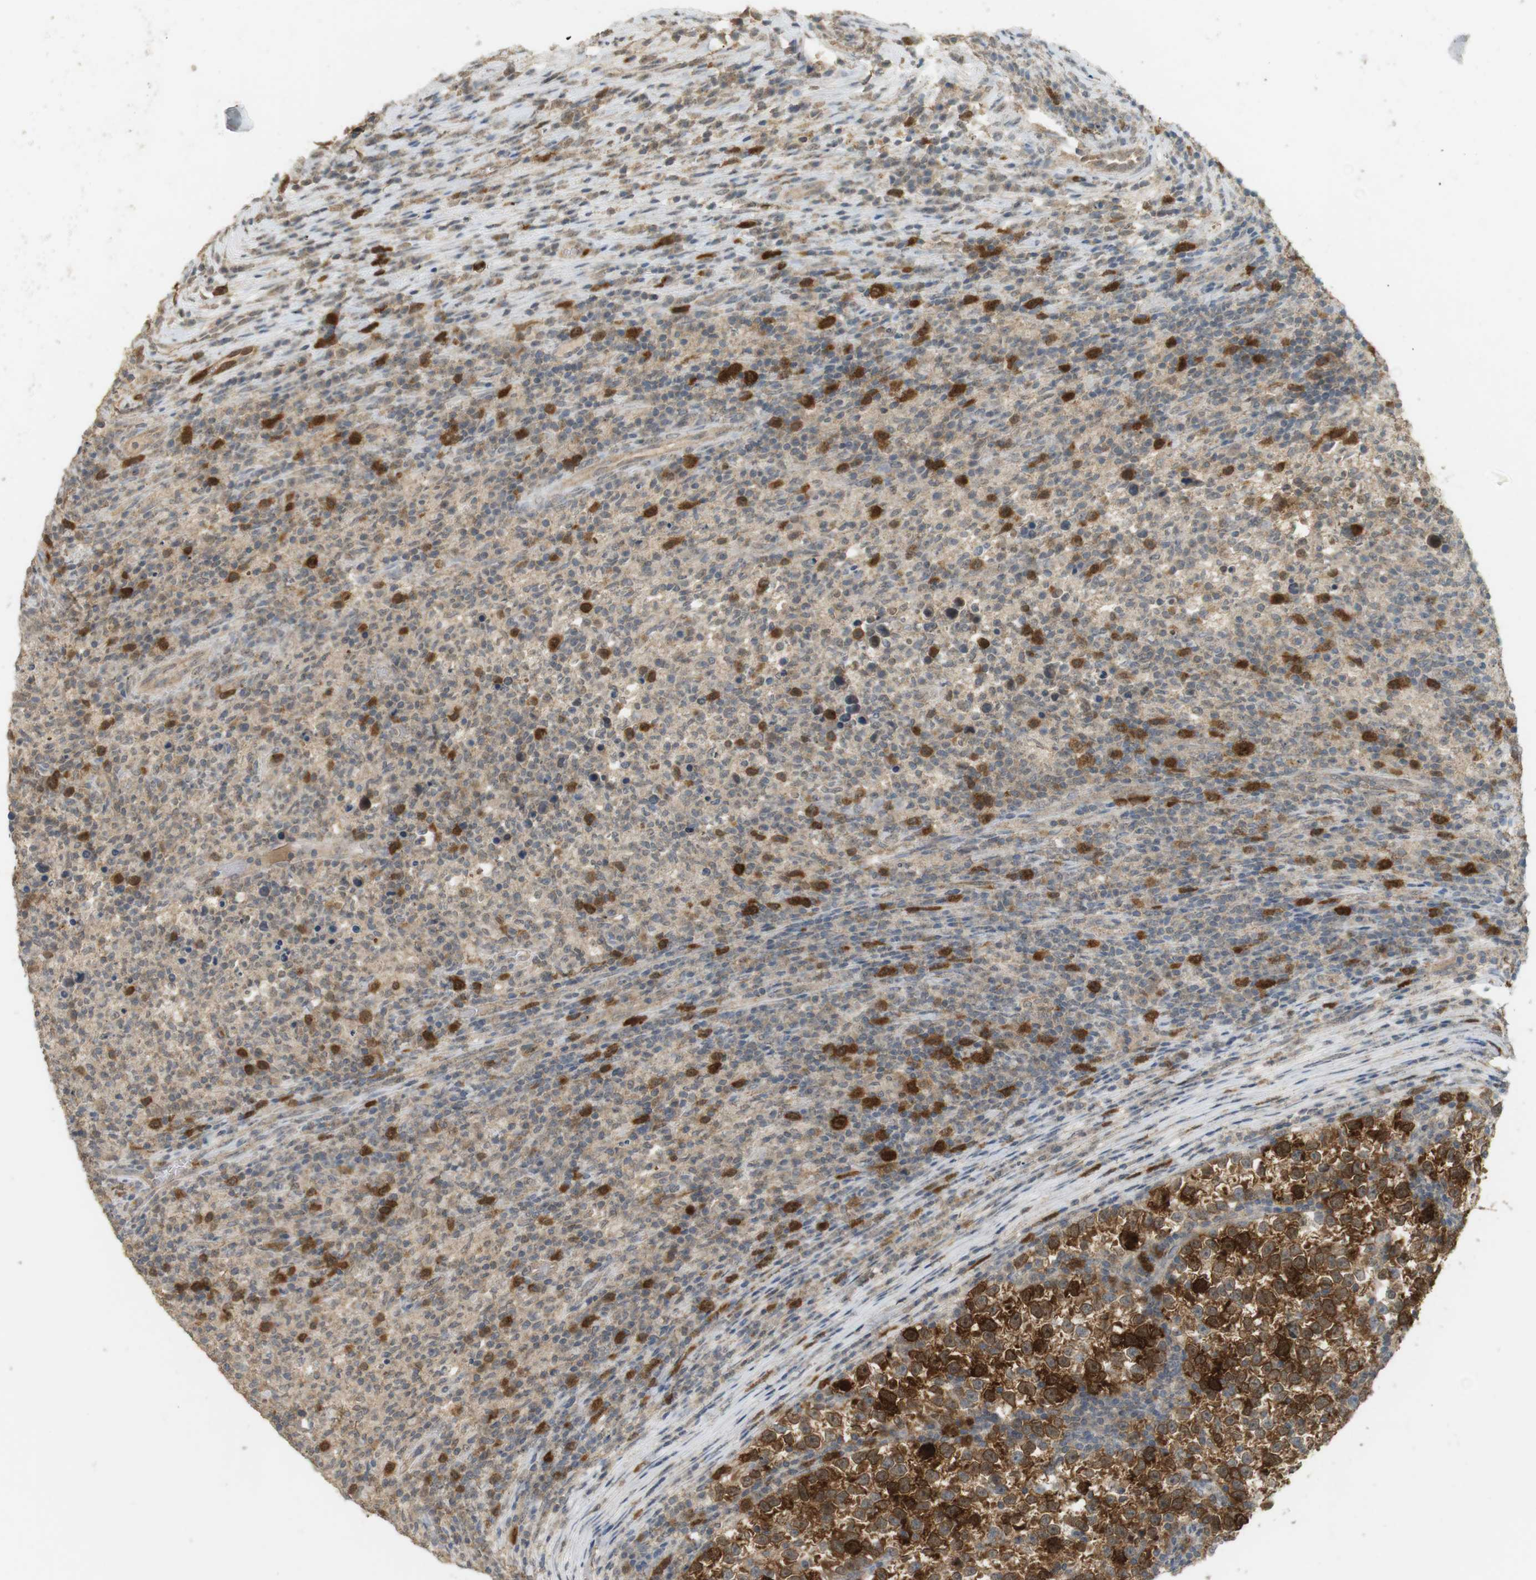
{"staining": {"intensity": "strong", "quantity": ">75%", "location": "cytoplasmic/membranous"}, "tissue": "testis cancer", "cell_type": "Tumor cells", "image_type": "cancer", "snomed": [{"axis": "morphology", "description": "Normal tissue, NOS"}, {"axis": "morphology", "description": "Seminoma, NOS"}, {"axis": "topography", "description": "Testis"}], "caption": "Immunohistochemical staining of testis cancer exhibits high levels of strong cytoplasmic/membranous protein expression in about >75% of tumor cells.", "gene": "TTK", "patient": {"sex": "male", "age": 43}}